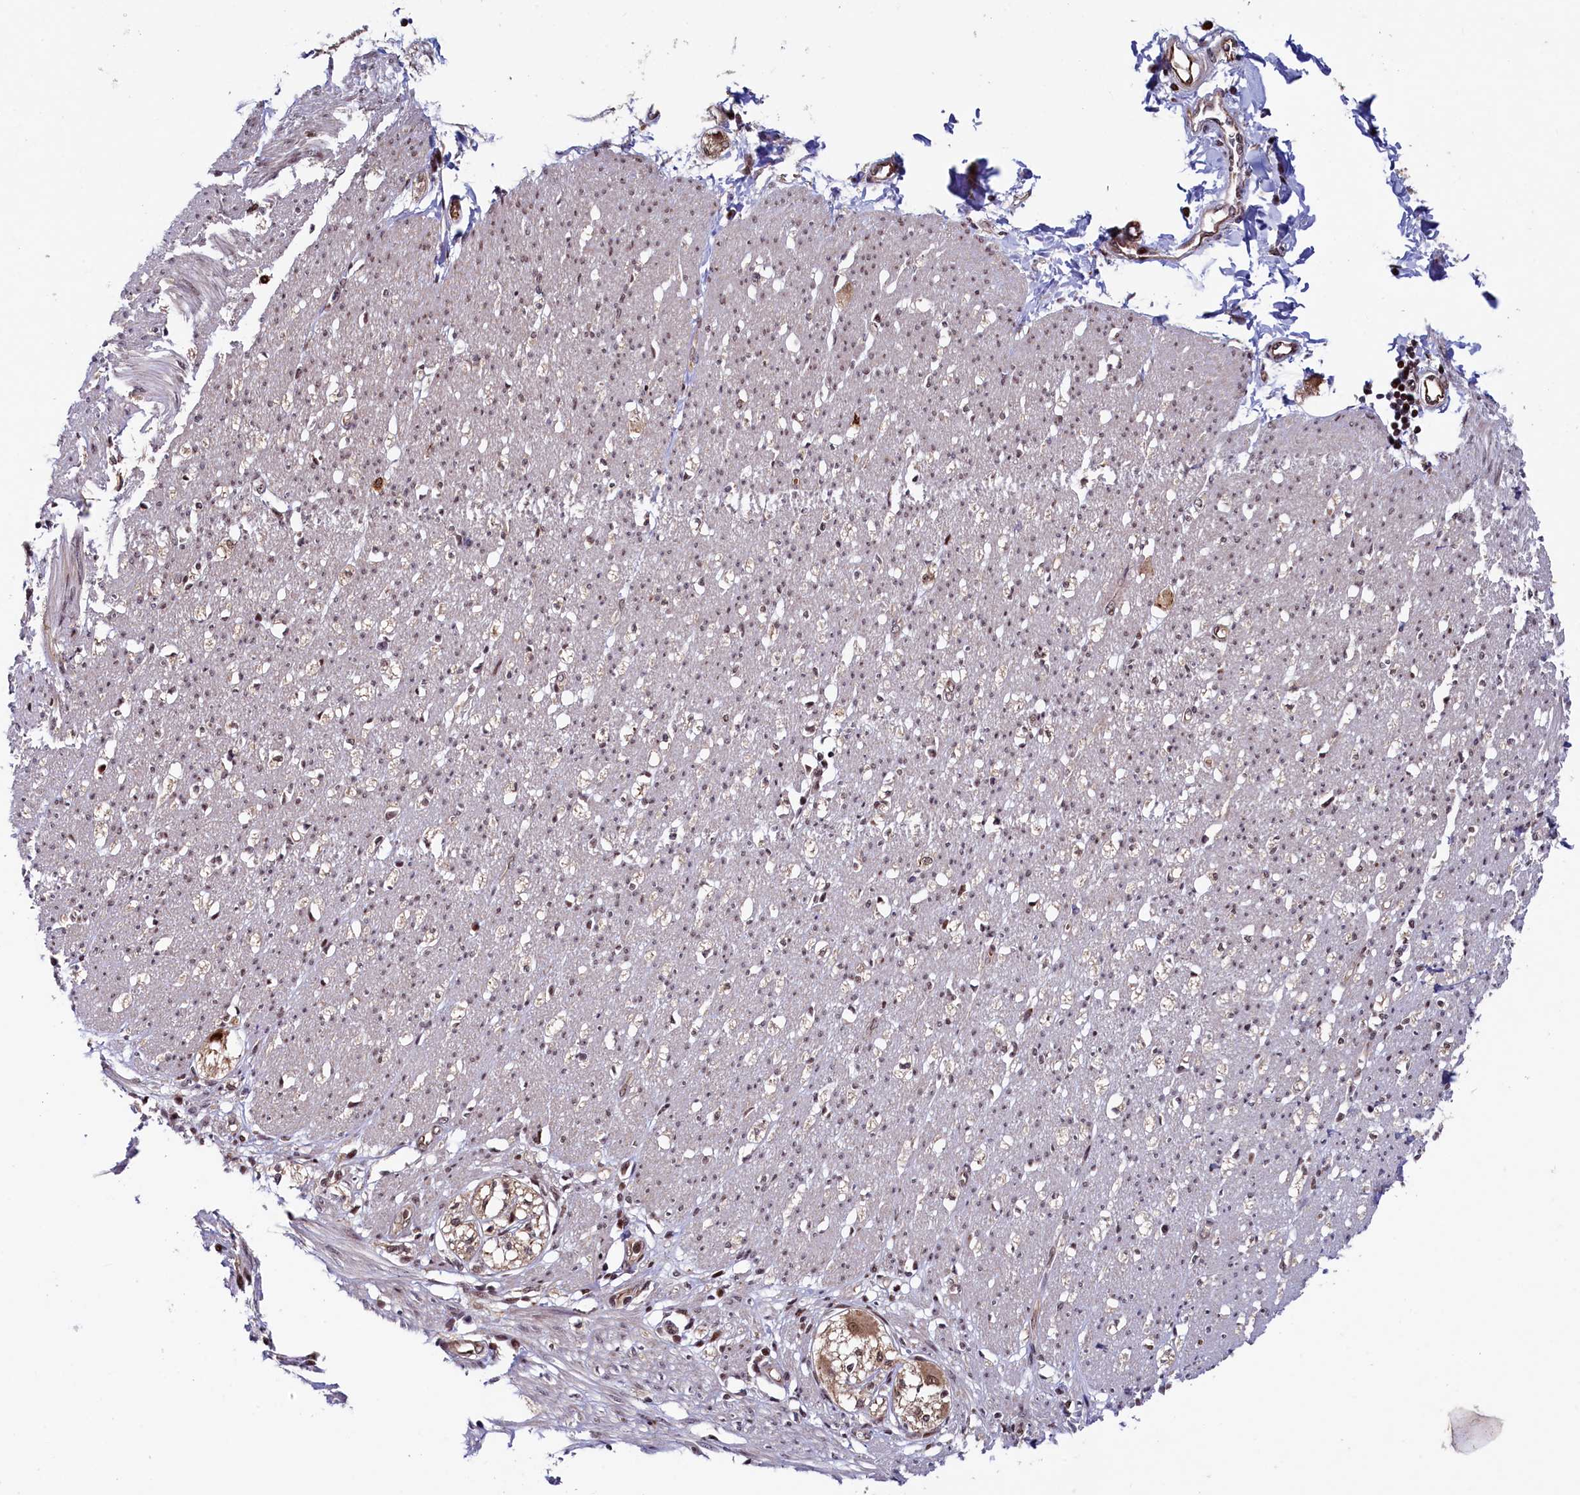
{"staining": {"intensity": "moderate", "quantity": "25%-75%", "location": "cytoplasmic/membranous,nuclear"}, "tissue": "smooth muscle", "cell_type": "Smooth muscle cells", "image_type": "normal", "snomed": [{"axis": "morphology", "description": "Normal tissue, NOS"}, {"axis": "morphology", "description": "Adenocarcinoma, NOS"}, {"axis": "topography", "description": "Colon"}, {"axis": "topography", "description": "Peripheral nerve tissue"}], "caption": "A brown stain highlights moderate cytoplasmic/membranous,nuclear expression of a protein in smooth muscle cells of unremarkable smooth muscle. Using DAB (brown) and hematoxylin (blue) stains, captured at high magnification using brightfield microscopy.", "gene": "LEO1", "patient": {"sex": "male", "age": 14}}